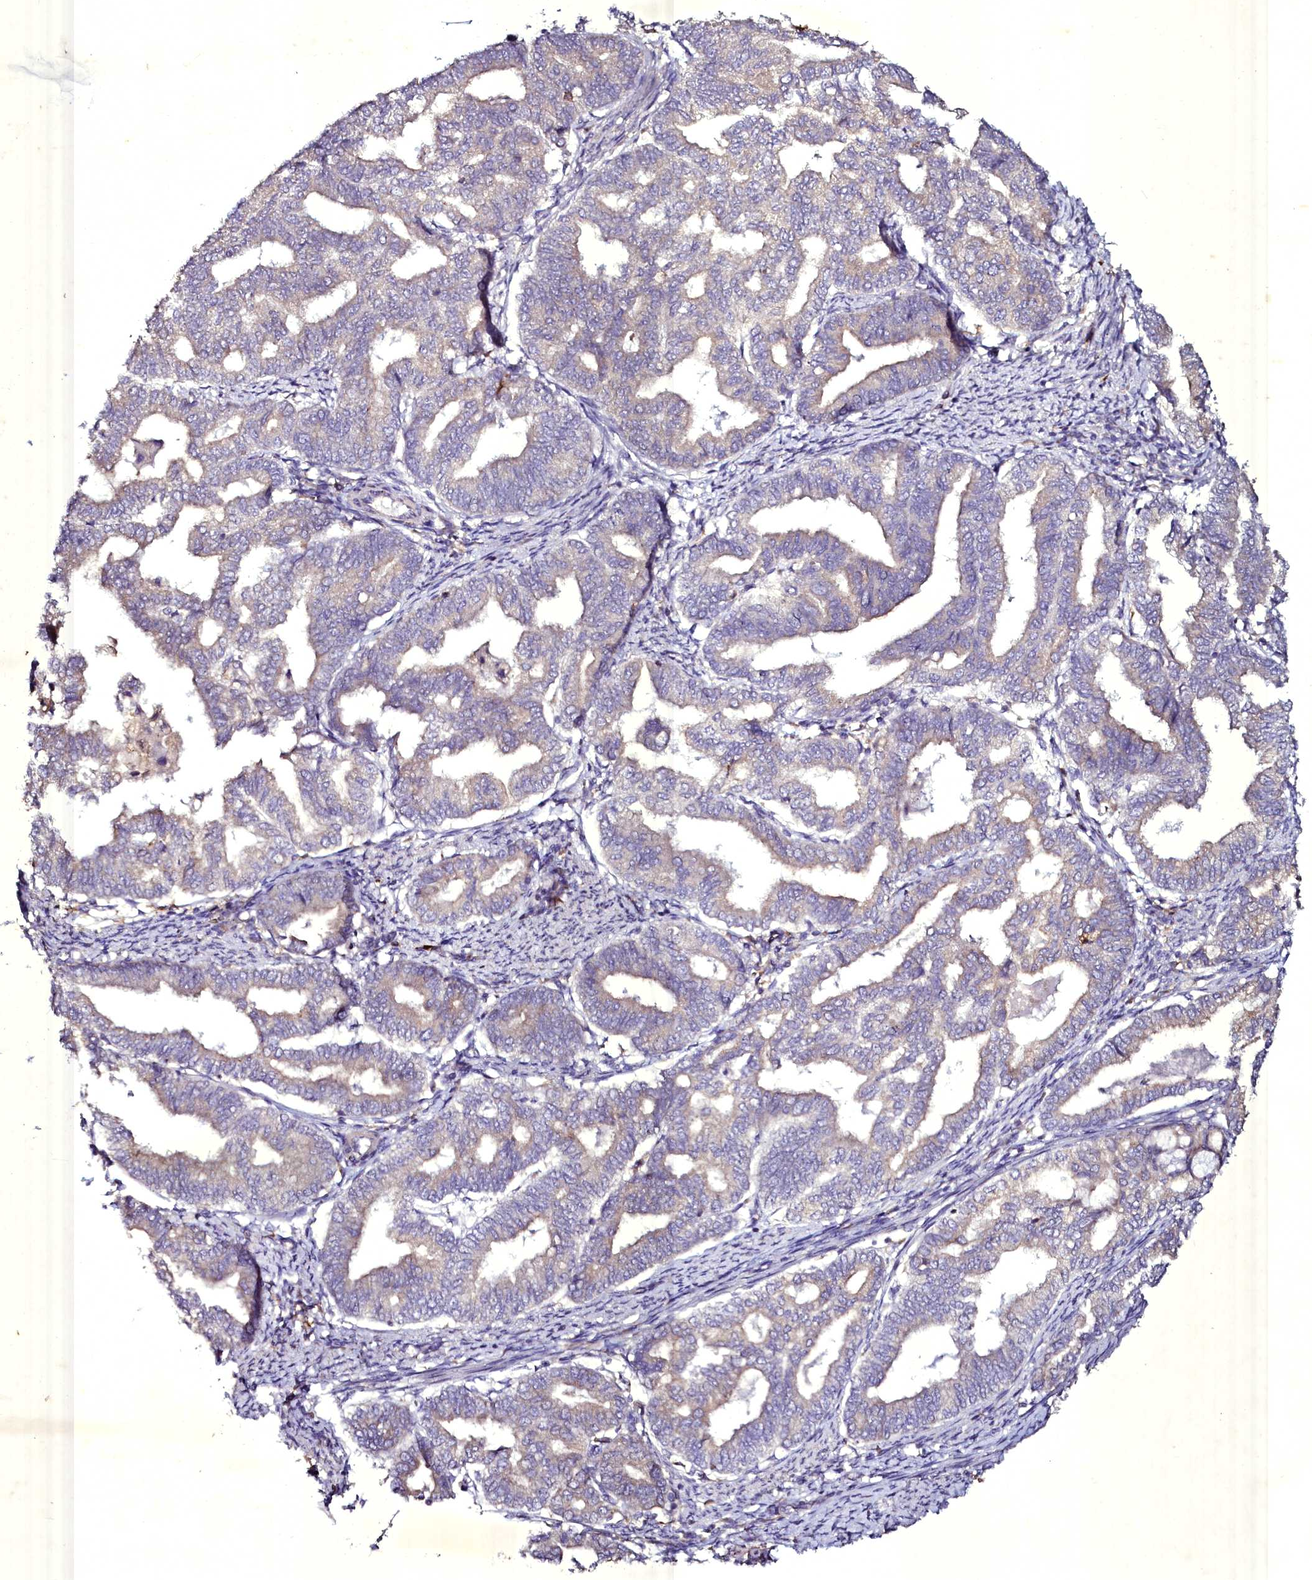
{"staining": {"intensity": "negative", "quantity": "none", "location": "none"}, "tissue": "endometrial cancer", "cell_type": "Tumor cells", "image_type": "cancer", "snomed": [{"axis": "morphology", "description": "Adenocarcinoma, NOS"}, {"axis": "topography", "description": "Endometrium"}], "caption": "This photomicrograph is of endometrial adenocarcinoma stained with immunohistochemistry (IHC) to label a protein in brown with the nuclei are counter-stained blue. There is no staining in tumor cells.", "gene": "SELENOT", "patient": {"sex": "female", "age": 79}}